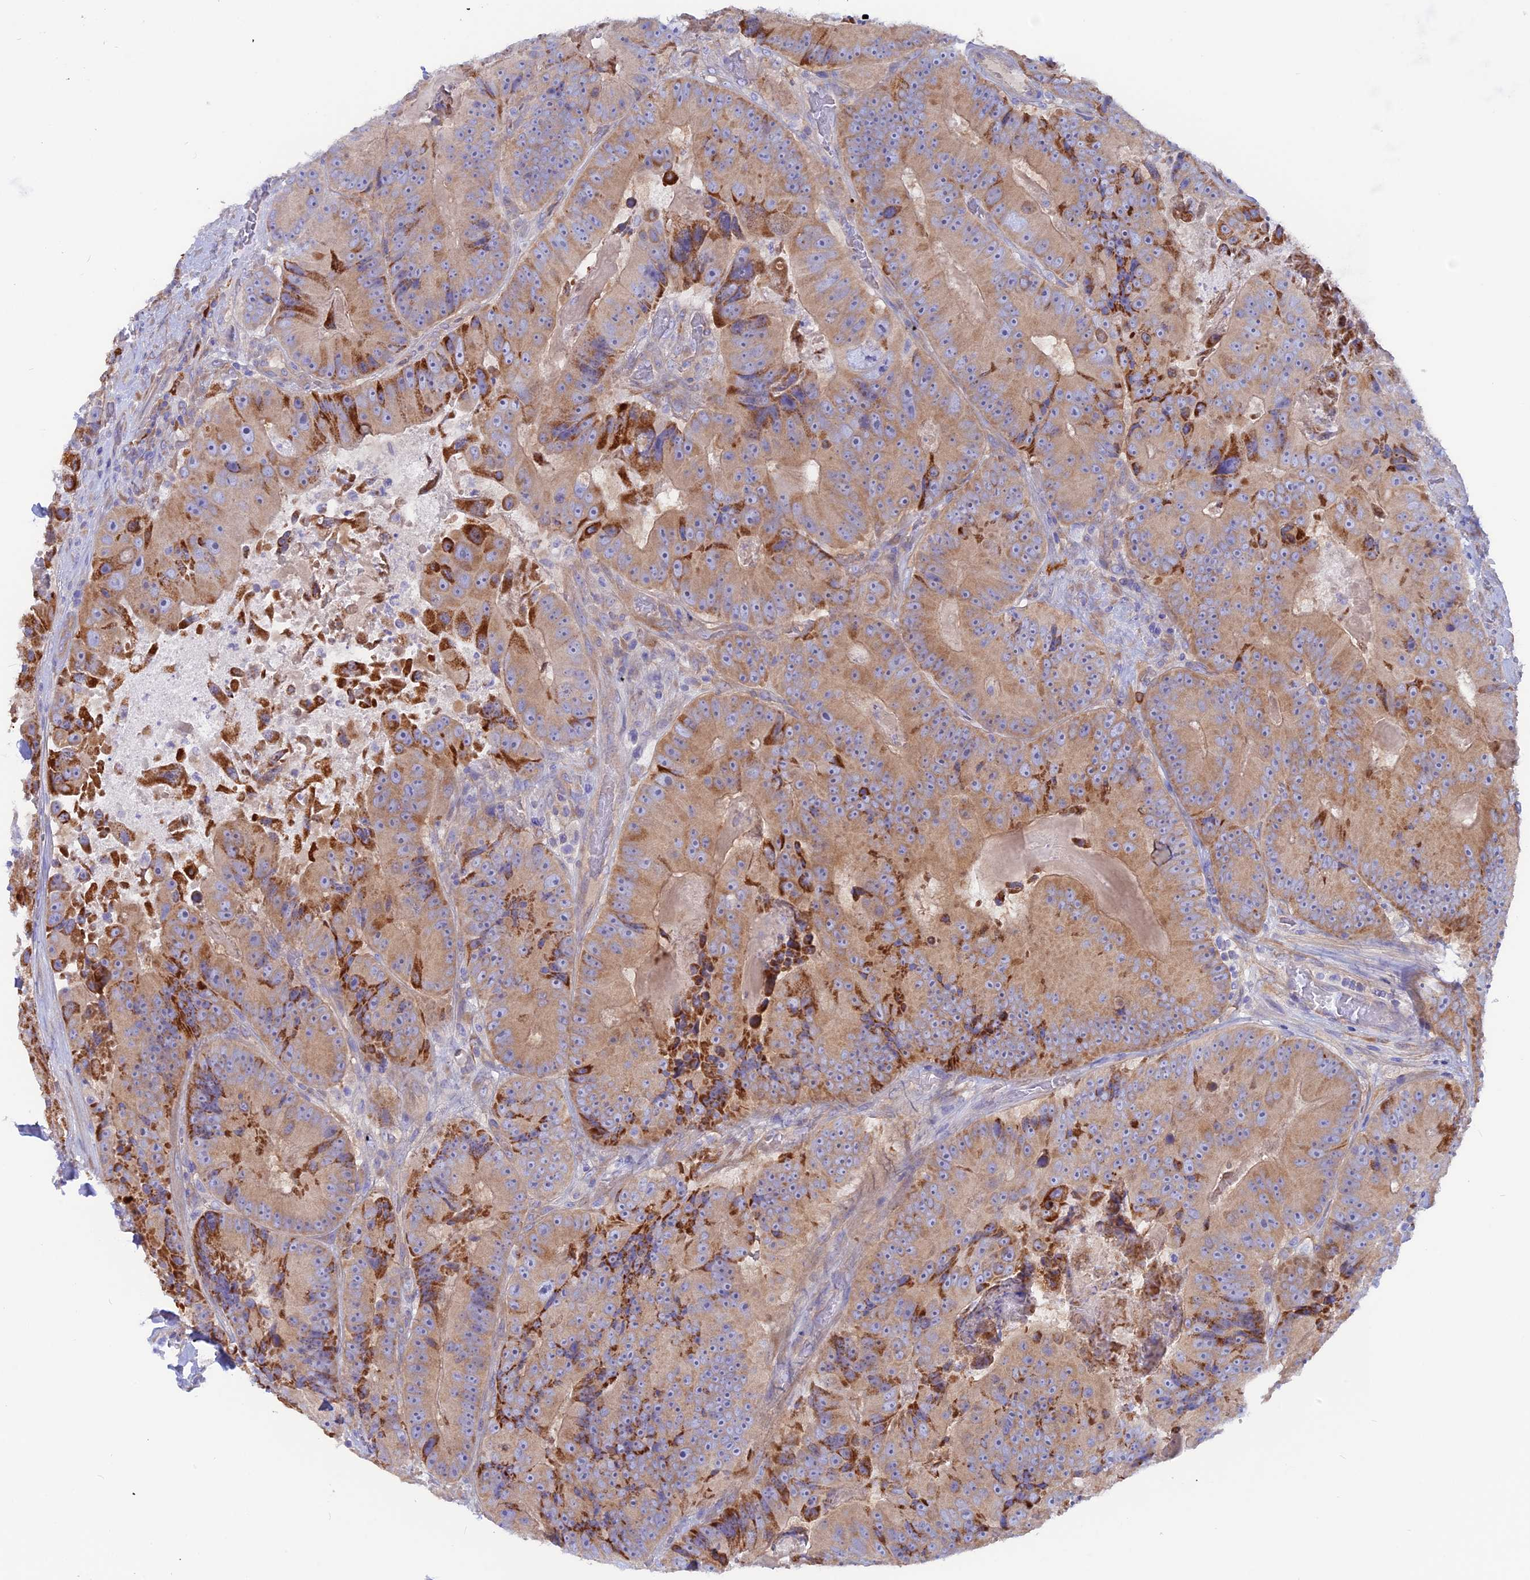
{"staining": {"intensity": "moderate", "quantity": "25%-75%", "location": "cytoplasmic/membranous"}, "tissue": "colorectal cancer", "cell_type": "Tumor cells", "image_type": "cancer", "snomed": [{"axis": "morphology", "description": "Adenocarcinoma, NOS"}, {"axis": "topography", "description": "Colon"}], "caption": "Colorectal adenocarcinoma stained with a protein marker shows moderate staining in tumor cells.", "gene": "LZTFL1", "patient": {"sex": "female", "age": 86}}